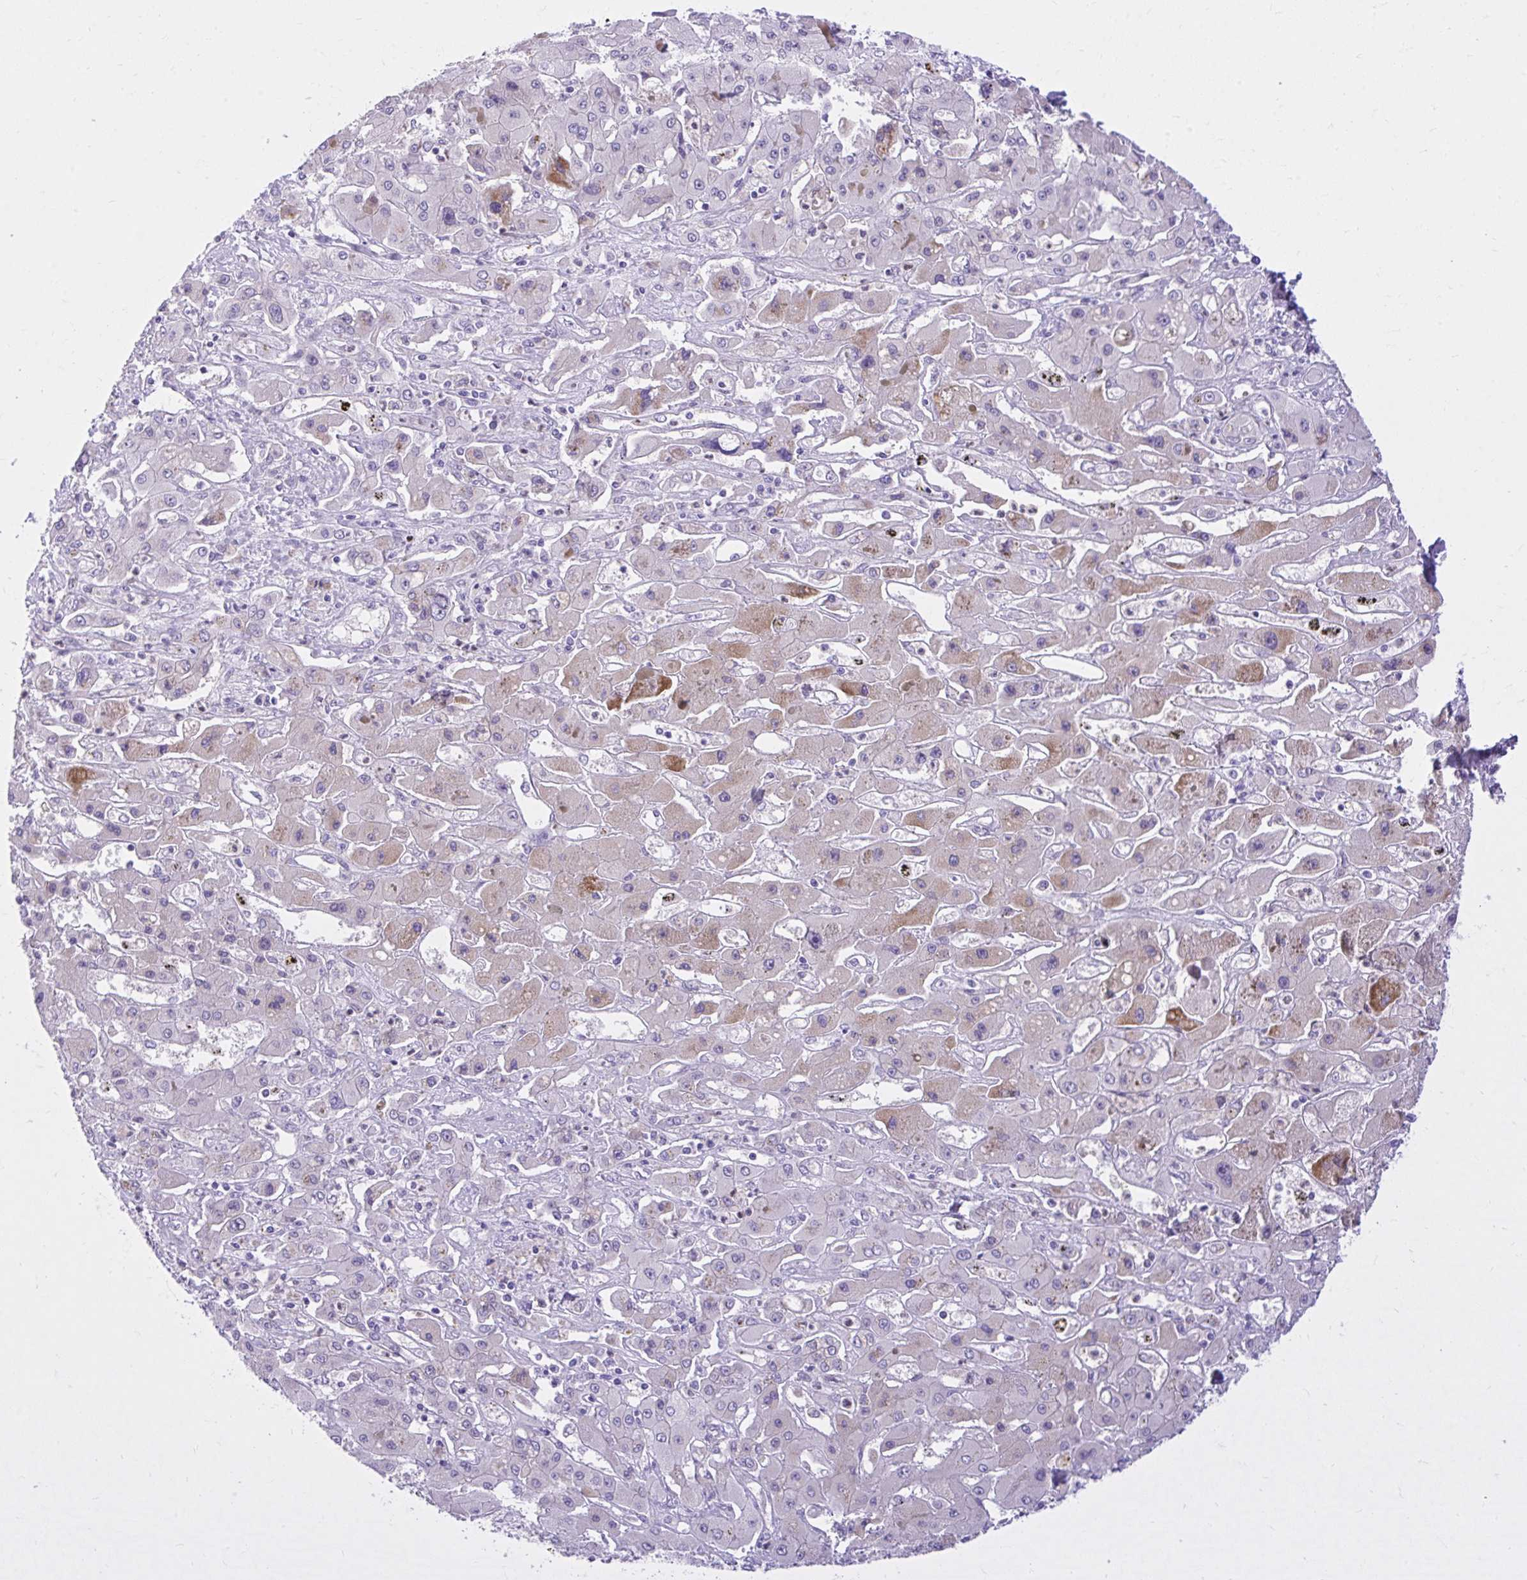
{"staining": {"intensity": "negative", "quantity": "none", "location": "none"}, "tissue": "liver cancer", "cell_type": "Tumor cells", "image_type": "cancer", "snomed": [{"axis": "morphology", "description": "Cholangiocarcinoma"}, {"axis": "topography", "description": "Liver"}], "caption": "The immunohistochemistry (IHC) histopathology image has no significant positivity in tumor cells of liver cholangiocarcinoma tissue. (DAB immunohistochemistry, high magnification).", "gene": "ADAMTSL1", "patient": {"sex": "male", "age": 67}}